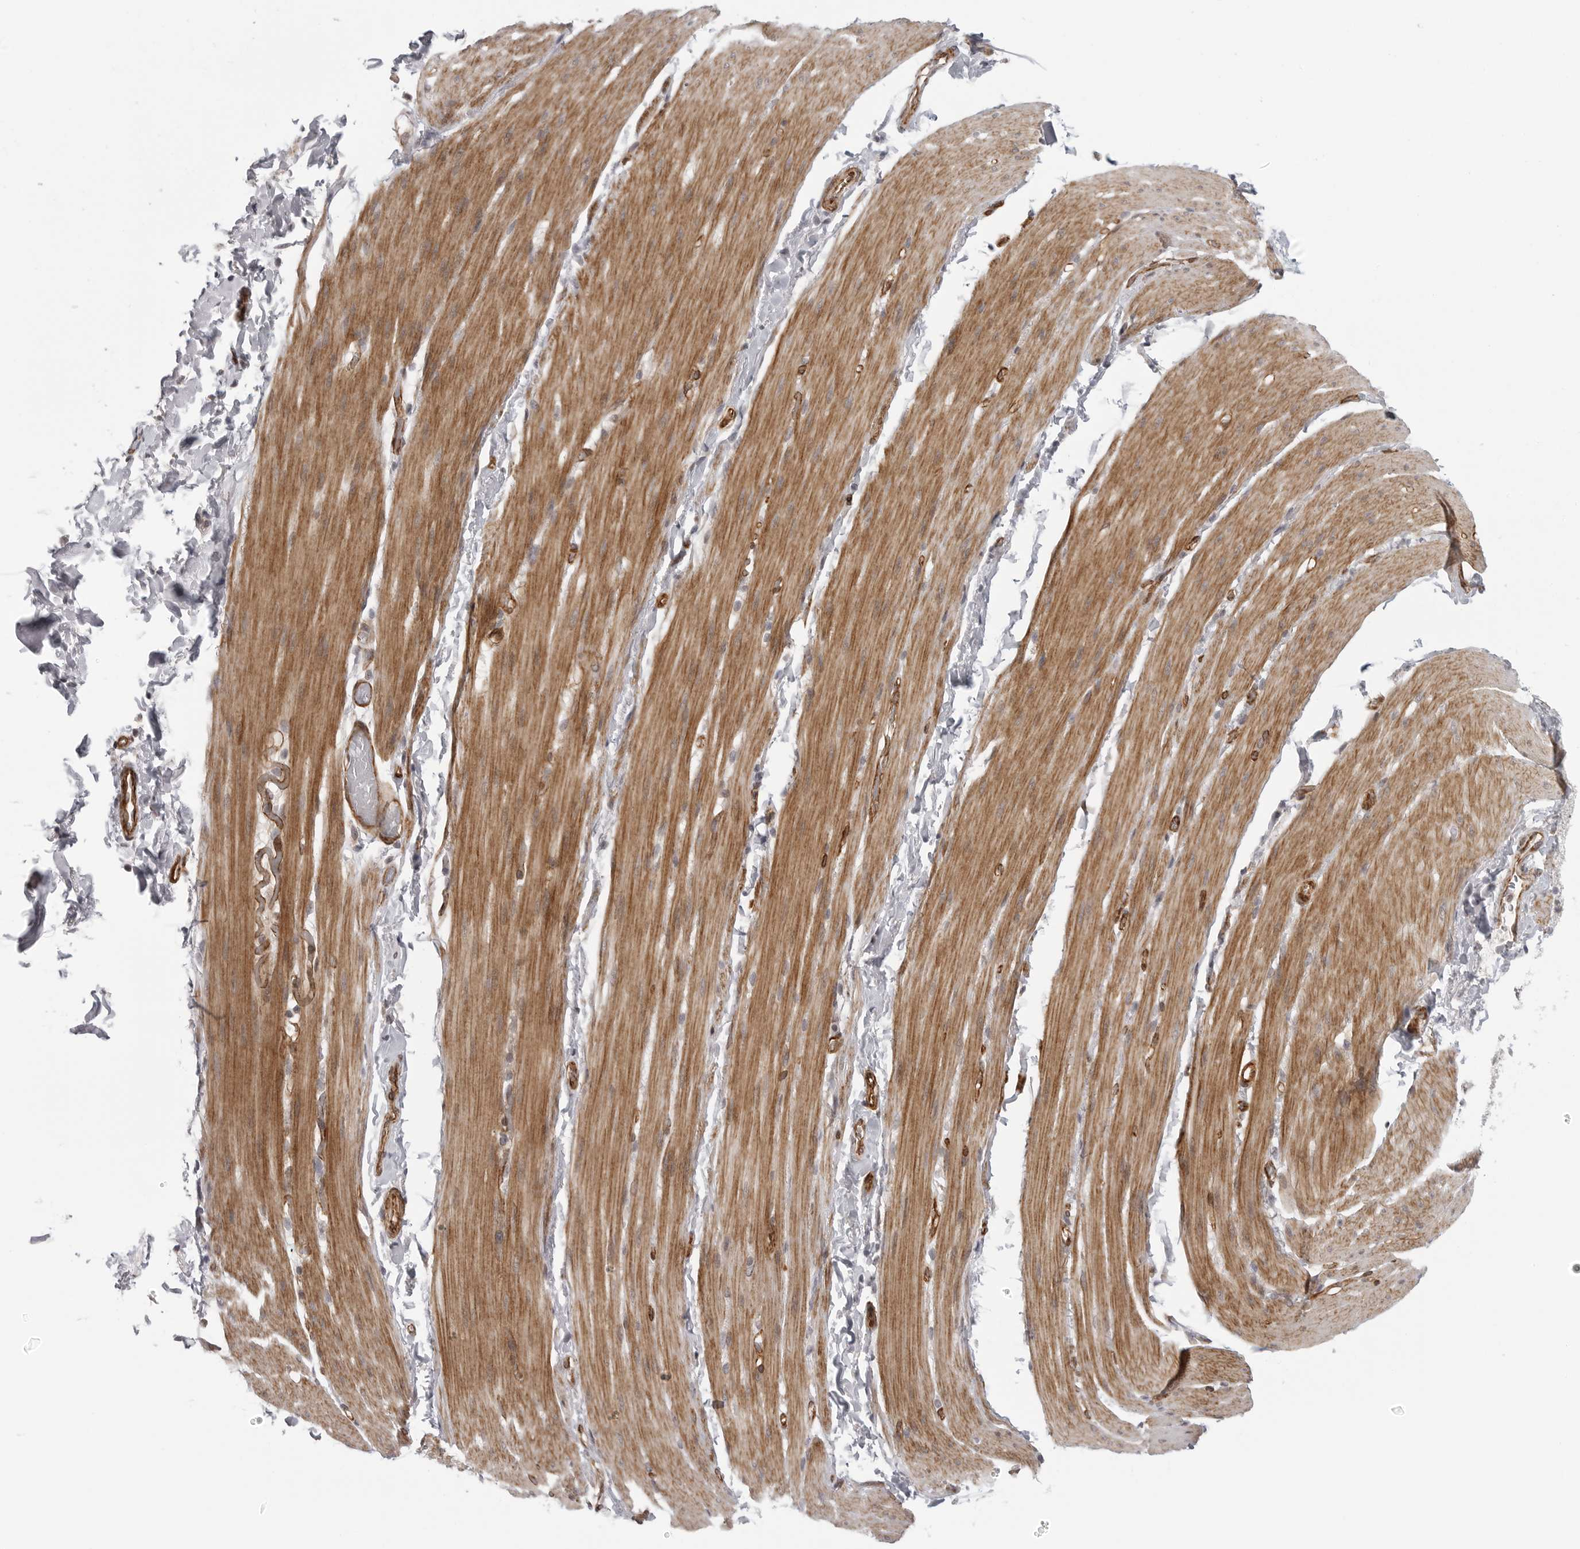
{"staining": {"intensity": "moderate", "quantity": "25%-75%", "location": "cytoplasmic/membranous"}, "tissue": "smooth muscle", "cell_type": "Smooth muscle cells", "image_type": "normal", "snomed": [{"axis": "morphology", "description": "Normal tissue, NOS"}, {"axis": "topography", "description": "Smooth muscle"}, {"axis": "topography", "description": "Small intestine"}], "caption": "Protein analysis of normal smooth muscle reveals moderate cytoplasmic/membranous expression in approximately 25%-75% of smooth muscle cells.", "gene": "TUT4", "patient": {"sex": "female", "age": 84}}